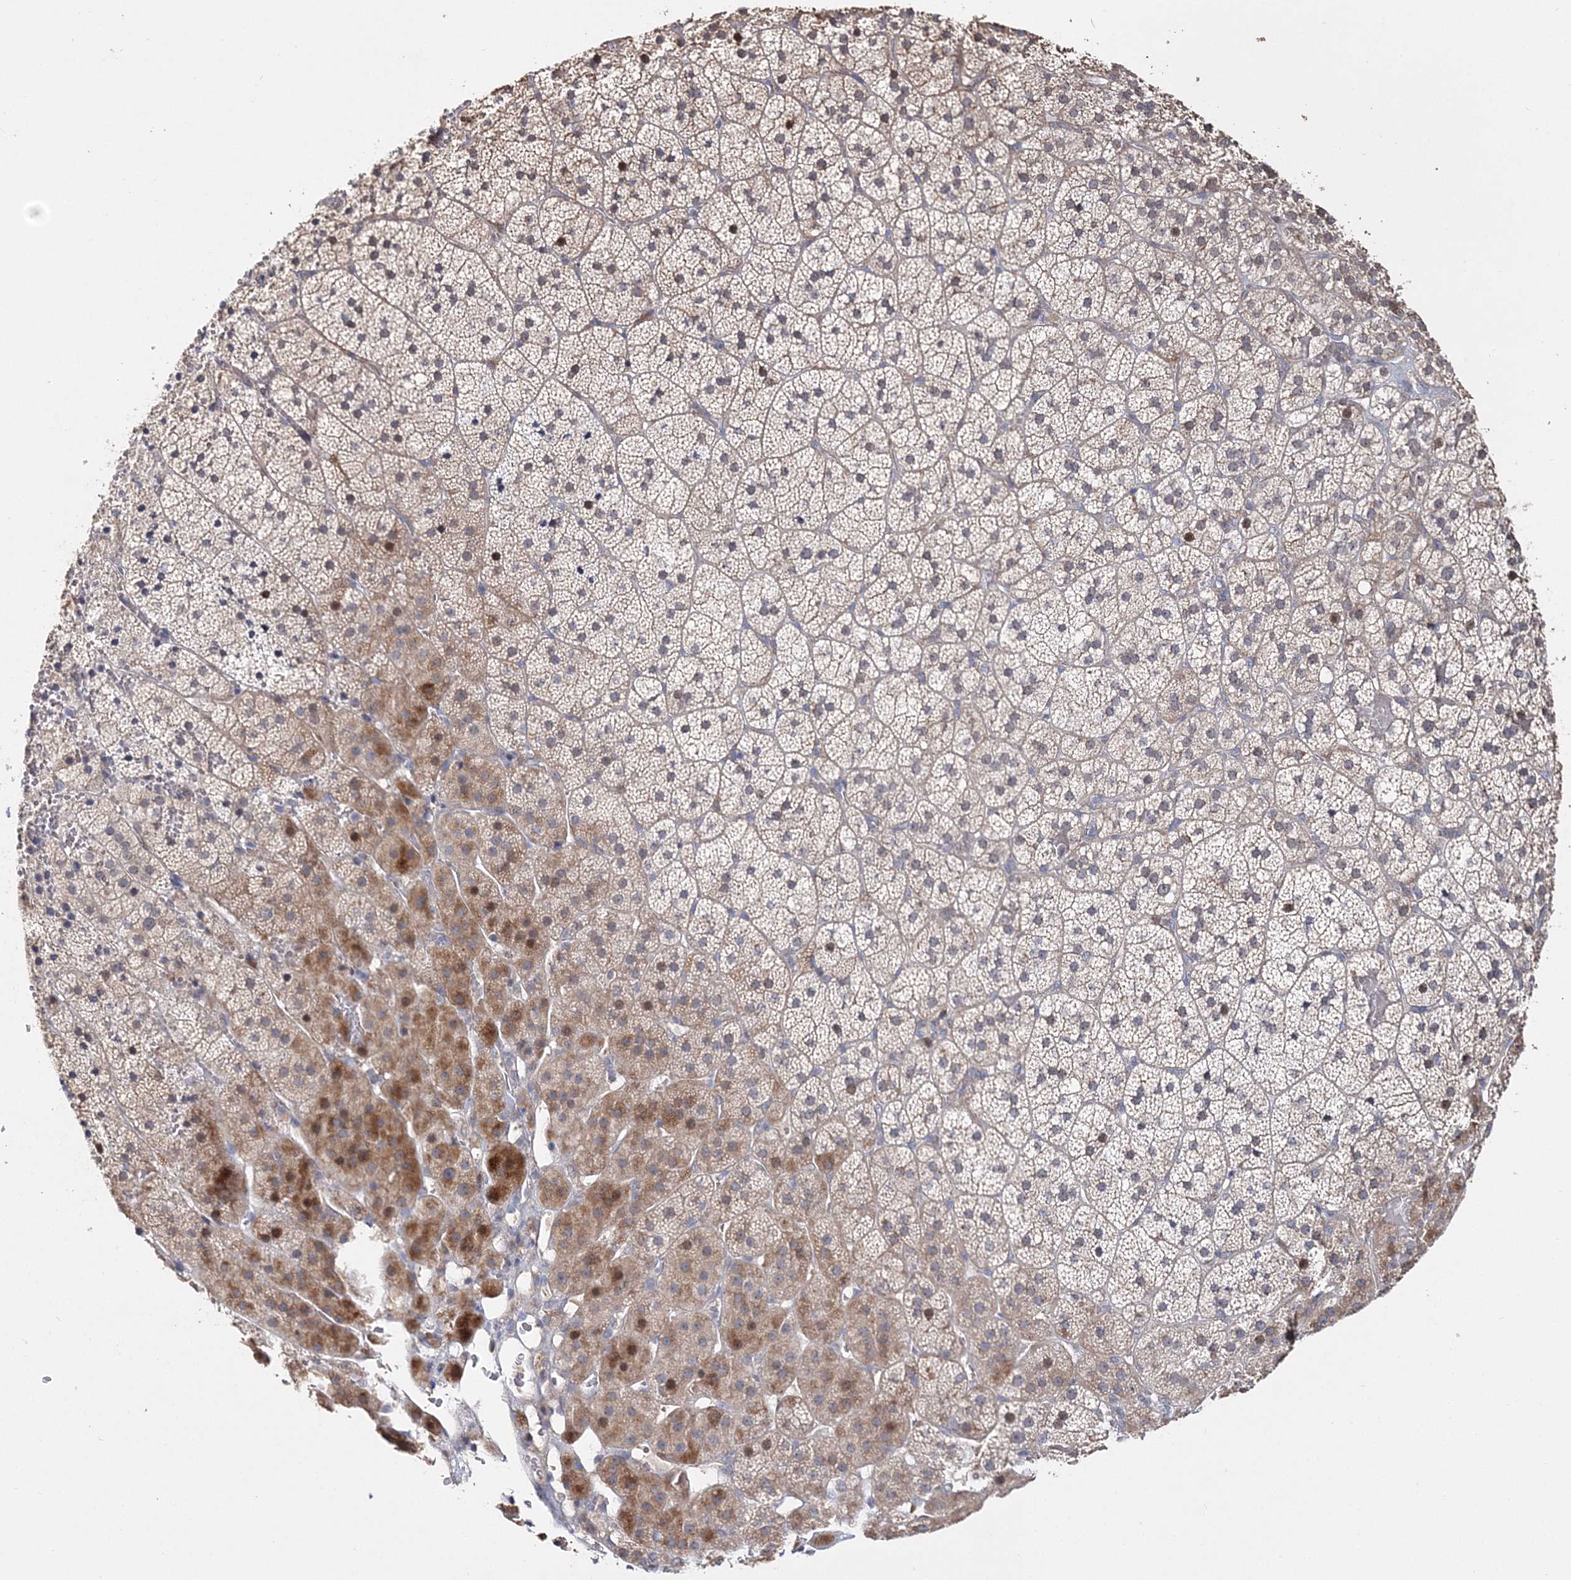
{"staining": {"intensity": "moderate", "quantity": "<25%", "location": "cytoplasmic/membranous"}, "tissue": "adrenal gland", "cell_type": "Glandular cells", "image_type": "normal", "snomed": [{"axis": "morphology", "description": "Normal tissue, NOS"}, {"axis": "topography", "description": "Adrenal gland"}], "caption": "Glandular cells demonstrate moderate cytoplasmic/membranous staining in approximately <25% of cells in normal adrenal gland.", "gene": "GJB5", "patient": {"sex": "female", "age": 44}}